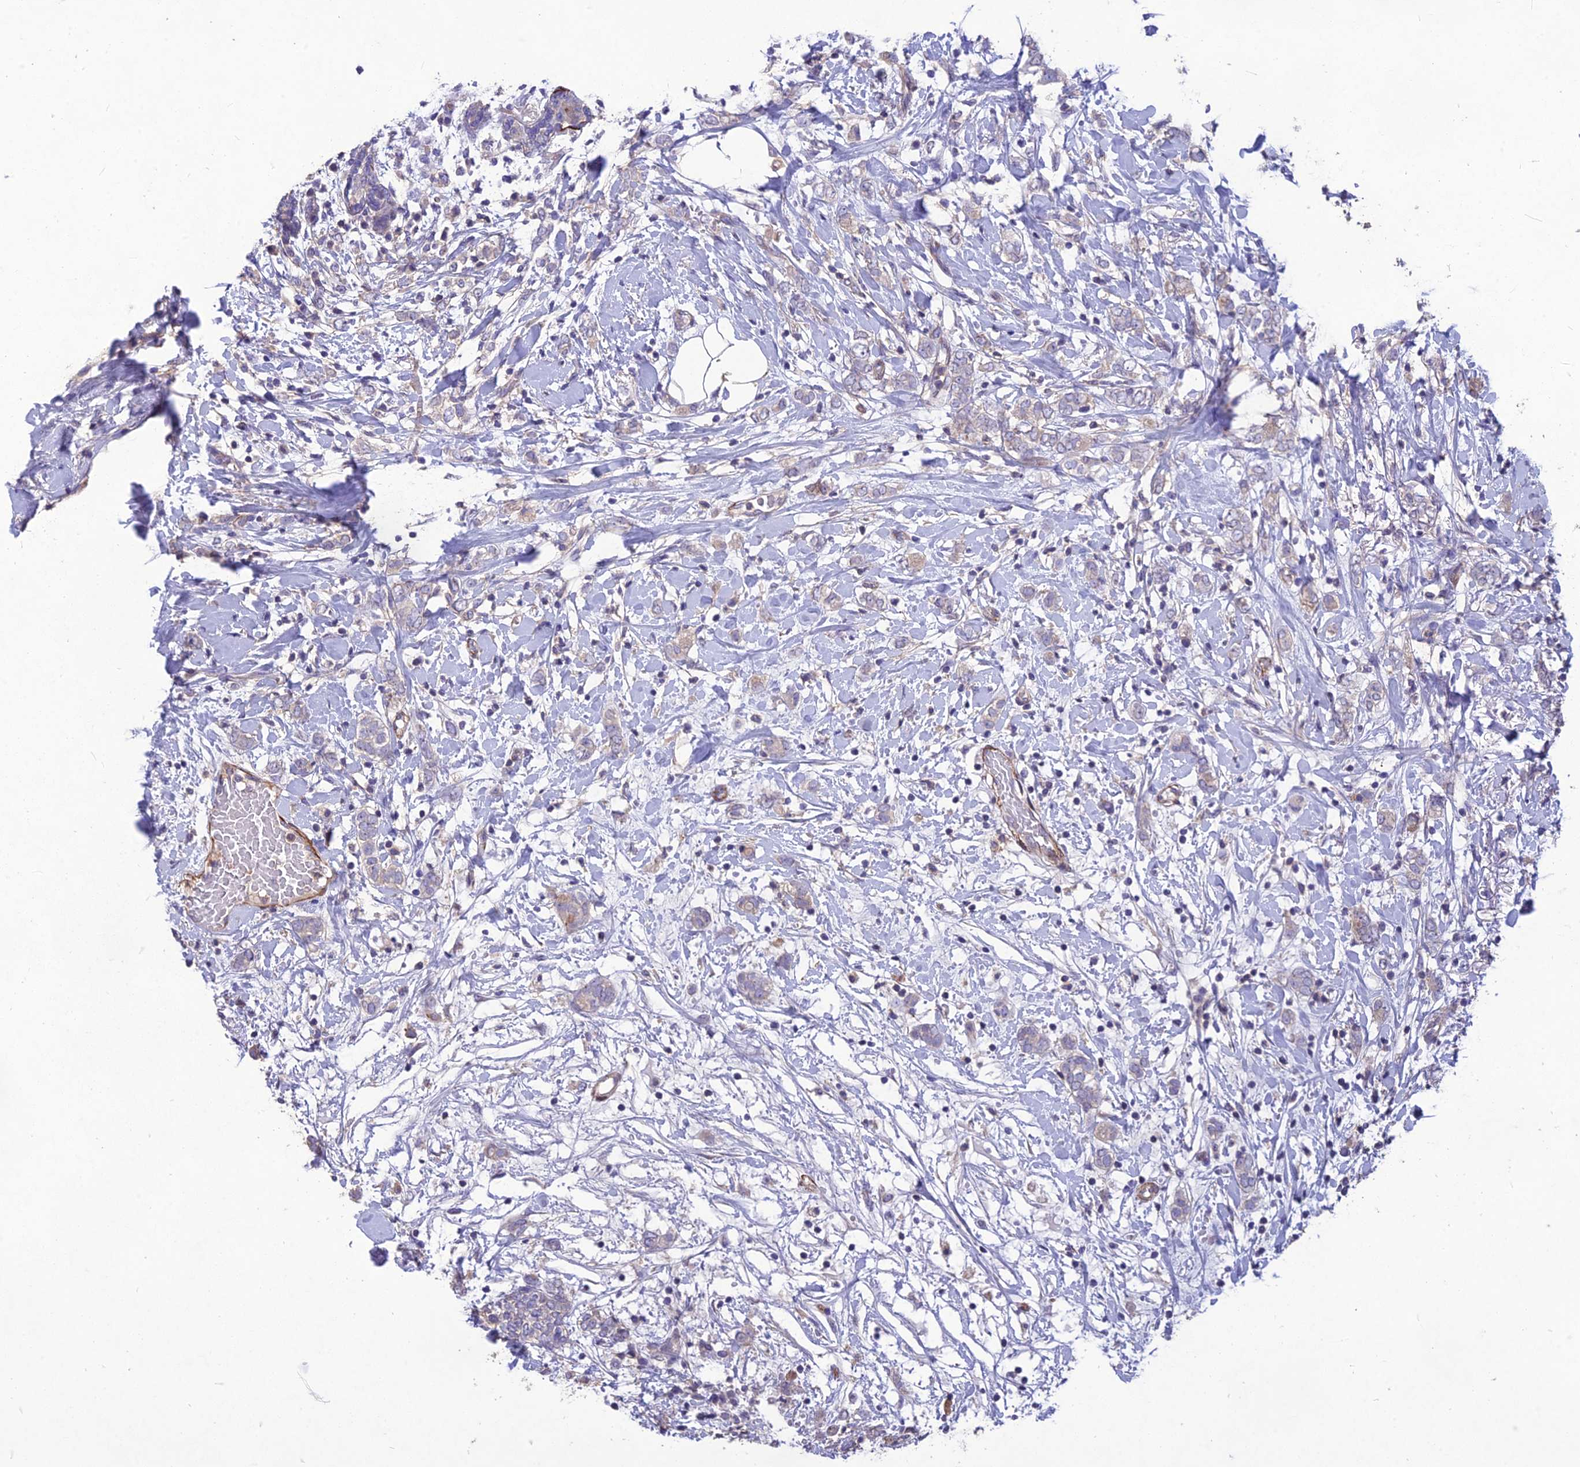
{"staining": {"intensity": "negative", "quantity": "none", "location": "none"}, "tissue": "breast cancer", "cell_type": "Tumor cells", "image_type": "cancer", "snomed": [{"axis": "morphology", "description": "Normal tissue, NOS"}, {"axis": "morphology", "description": "Lobular carcinoma"}, {"axis": "topography", "description": "Breast"}], "caption": "There is no significant positivity in tumor cells of lobular carcinoma (breast).", "gene": "CLUH", "patient": {"sex": "female", "age": 47}}